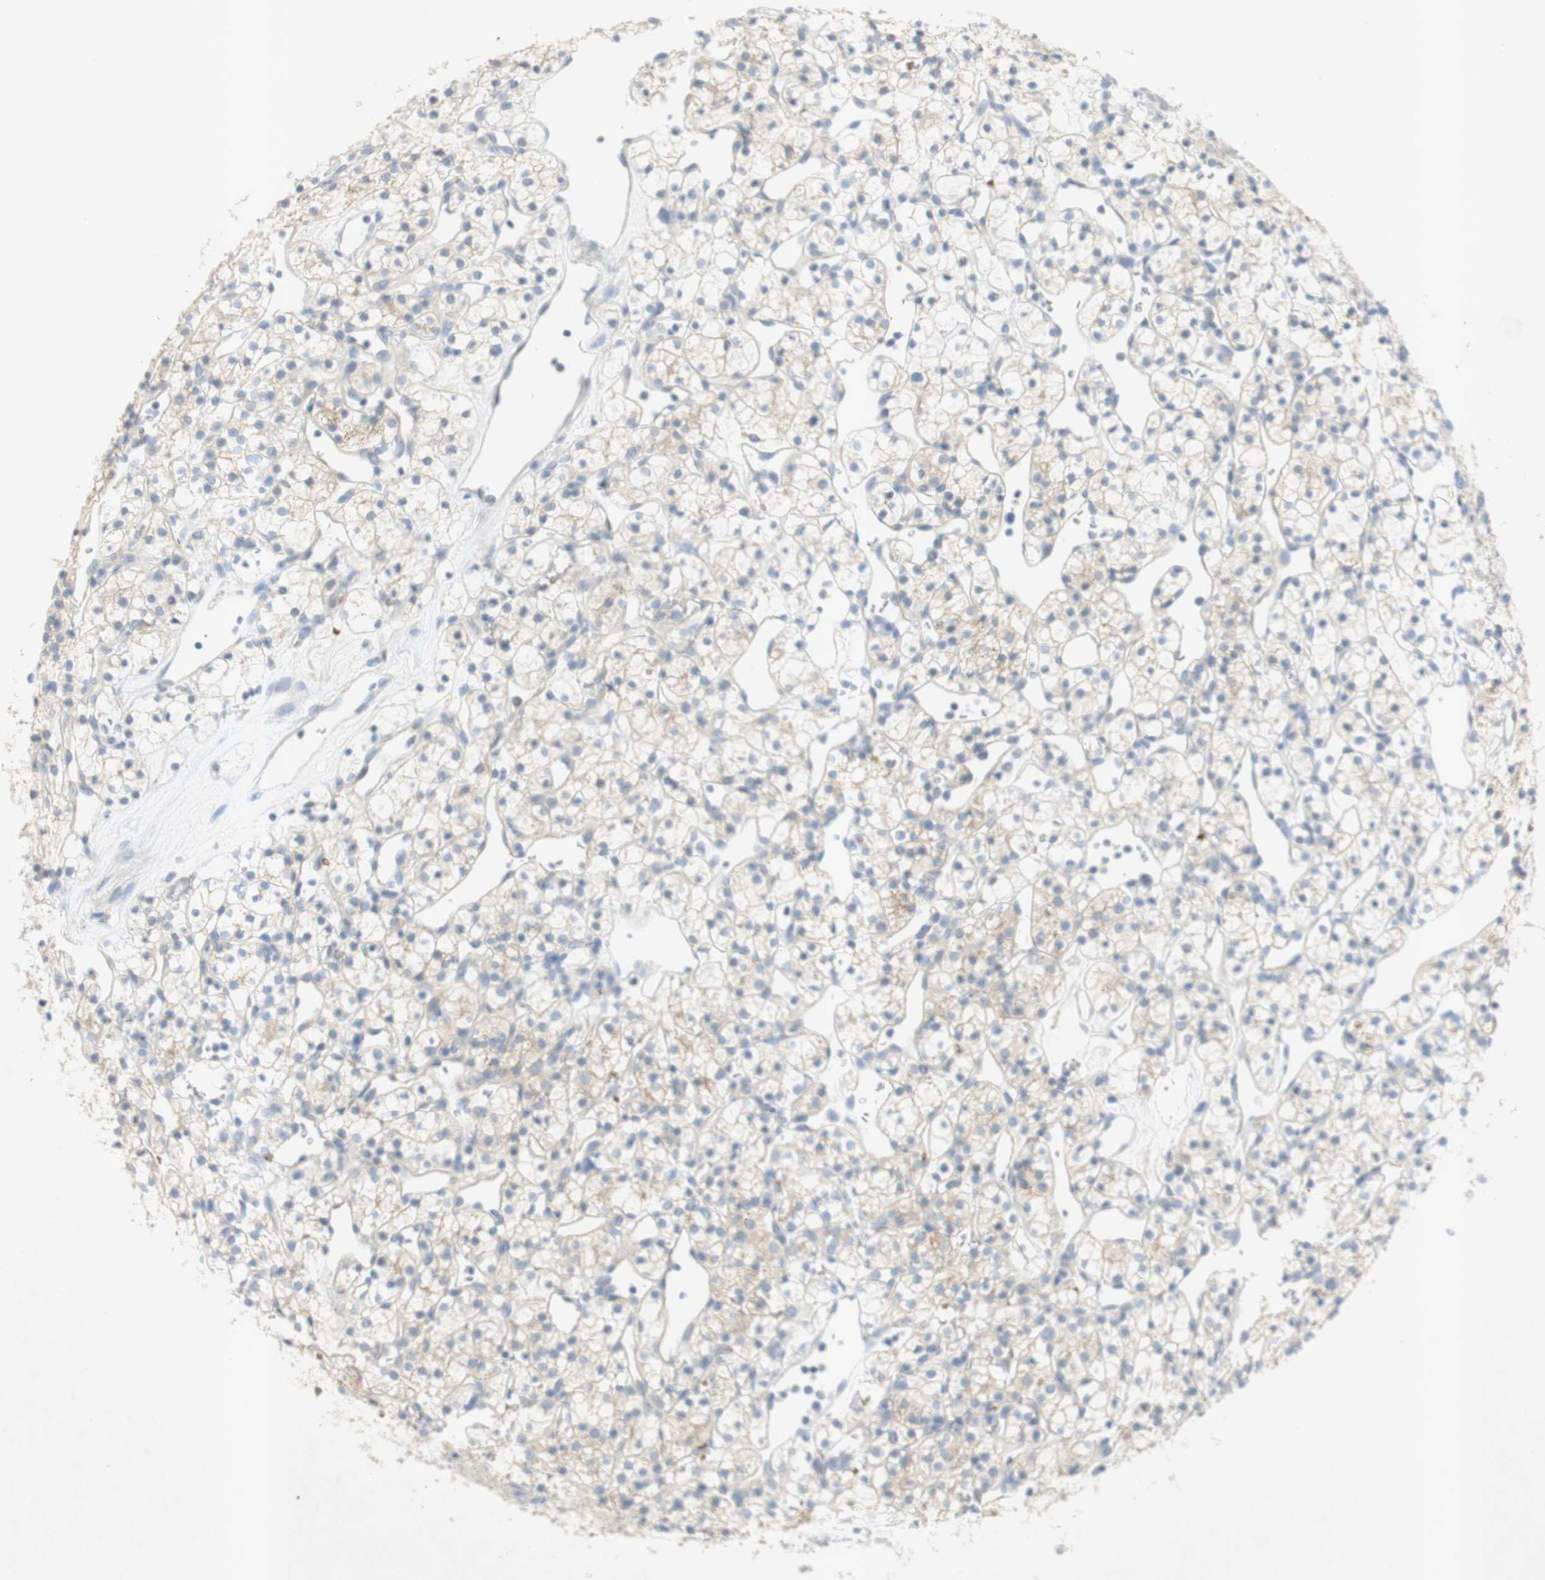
{"staining": {"intensity": "negative", "quantity": "none", "location": "none"}, "tissue": "renal cancer", "cell_type": "Tumor cells", "image_type": "cancer", "snomed": [{"axis": "morphology", "description": "Adenocarcinoma, NOS"}, {"axis": "topography", "description": "Kidney"}], "caption": "Protein analysis of renal adenocarcinoma displays no significant expression in tumor cells. Brightfield microscopy of immunohistochemistry (IHC) stained with DAB (3,3'-diaminobenzidine) (brown) and hematoxylin (blue), captured at high magnification.", "gene": "EPO", "patient": {"sex": "female", "age": 60}}